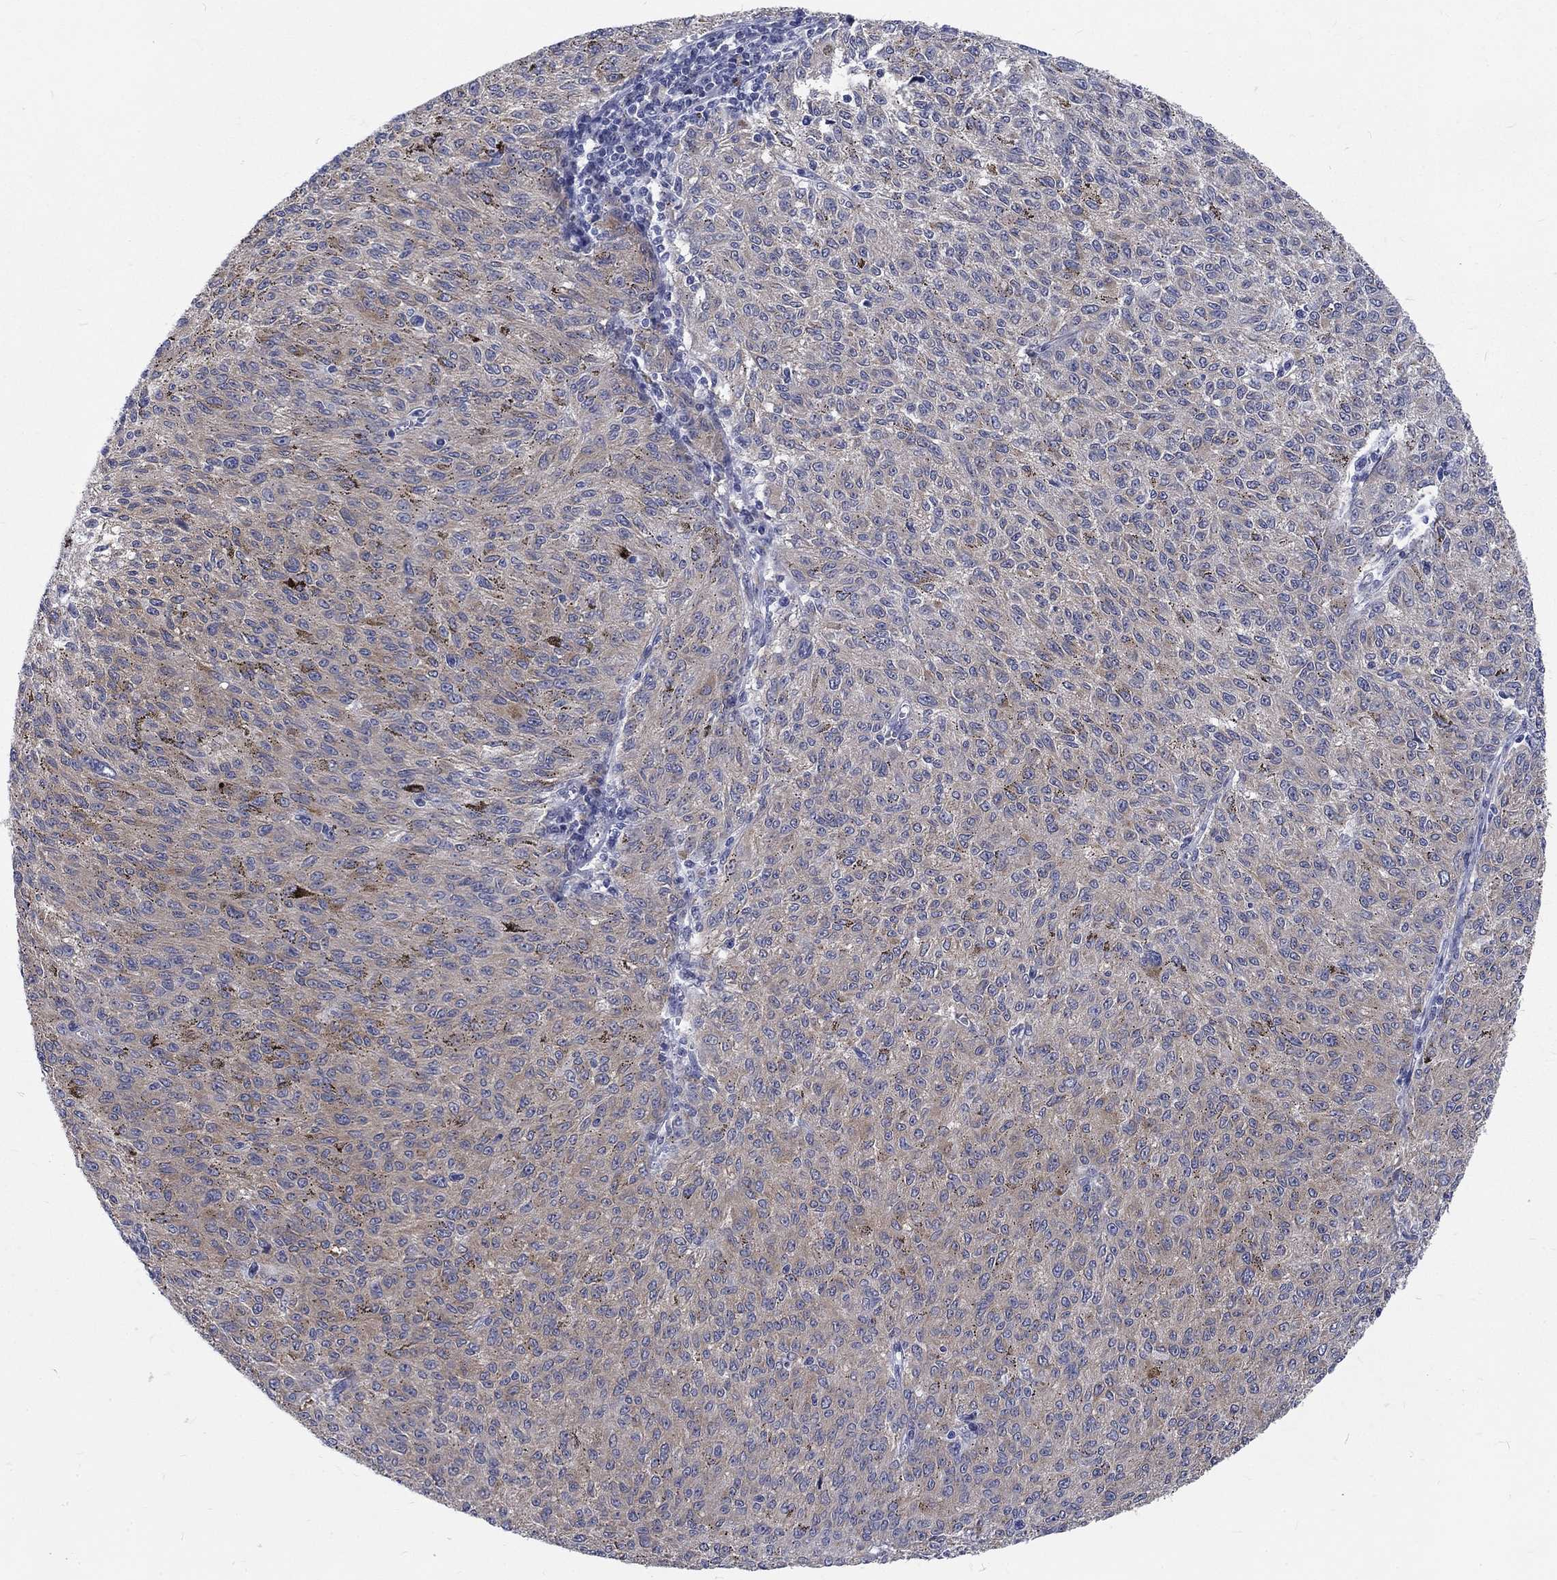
{"staining": {"intensity": "strong", "quantity": "<25%", "location": "cytoplasmic/membranous"}, "tissue": "melanoma", "cell_type": "Tumor cells", "image_type": "cancer", "snomed": [{"axis": "morphology", "description": "Malignant melanoma, NOS"}, {"axis": "topography", "description": "Skin"}], "caption": "A brown stain highlights strong cytoplasmic/membranous staining of a protein in human malignant melanoma tumor cells.", "gene": "PHKA1", "patient": {"sex": "female", "age": 72}}